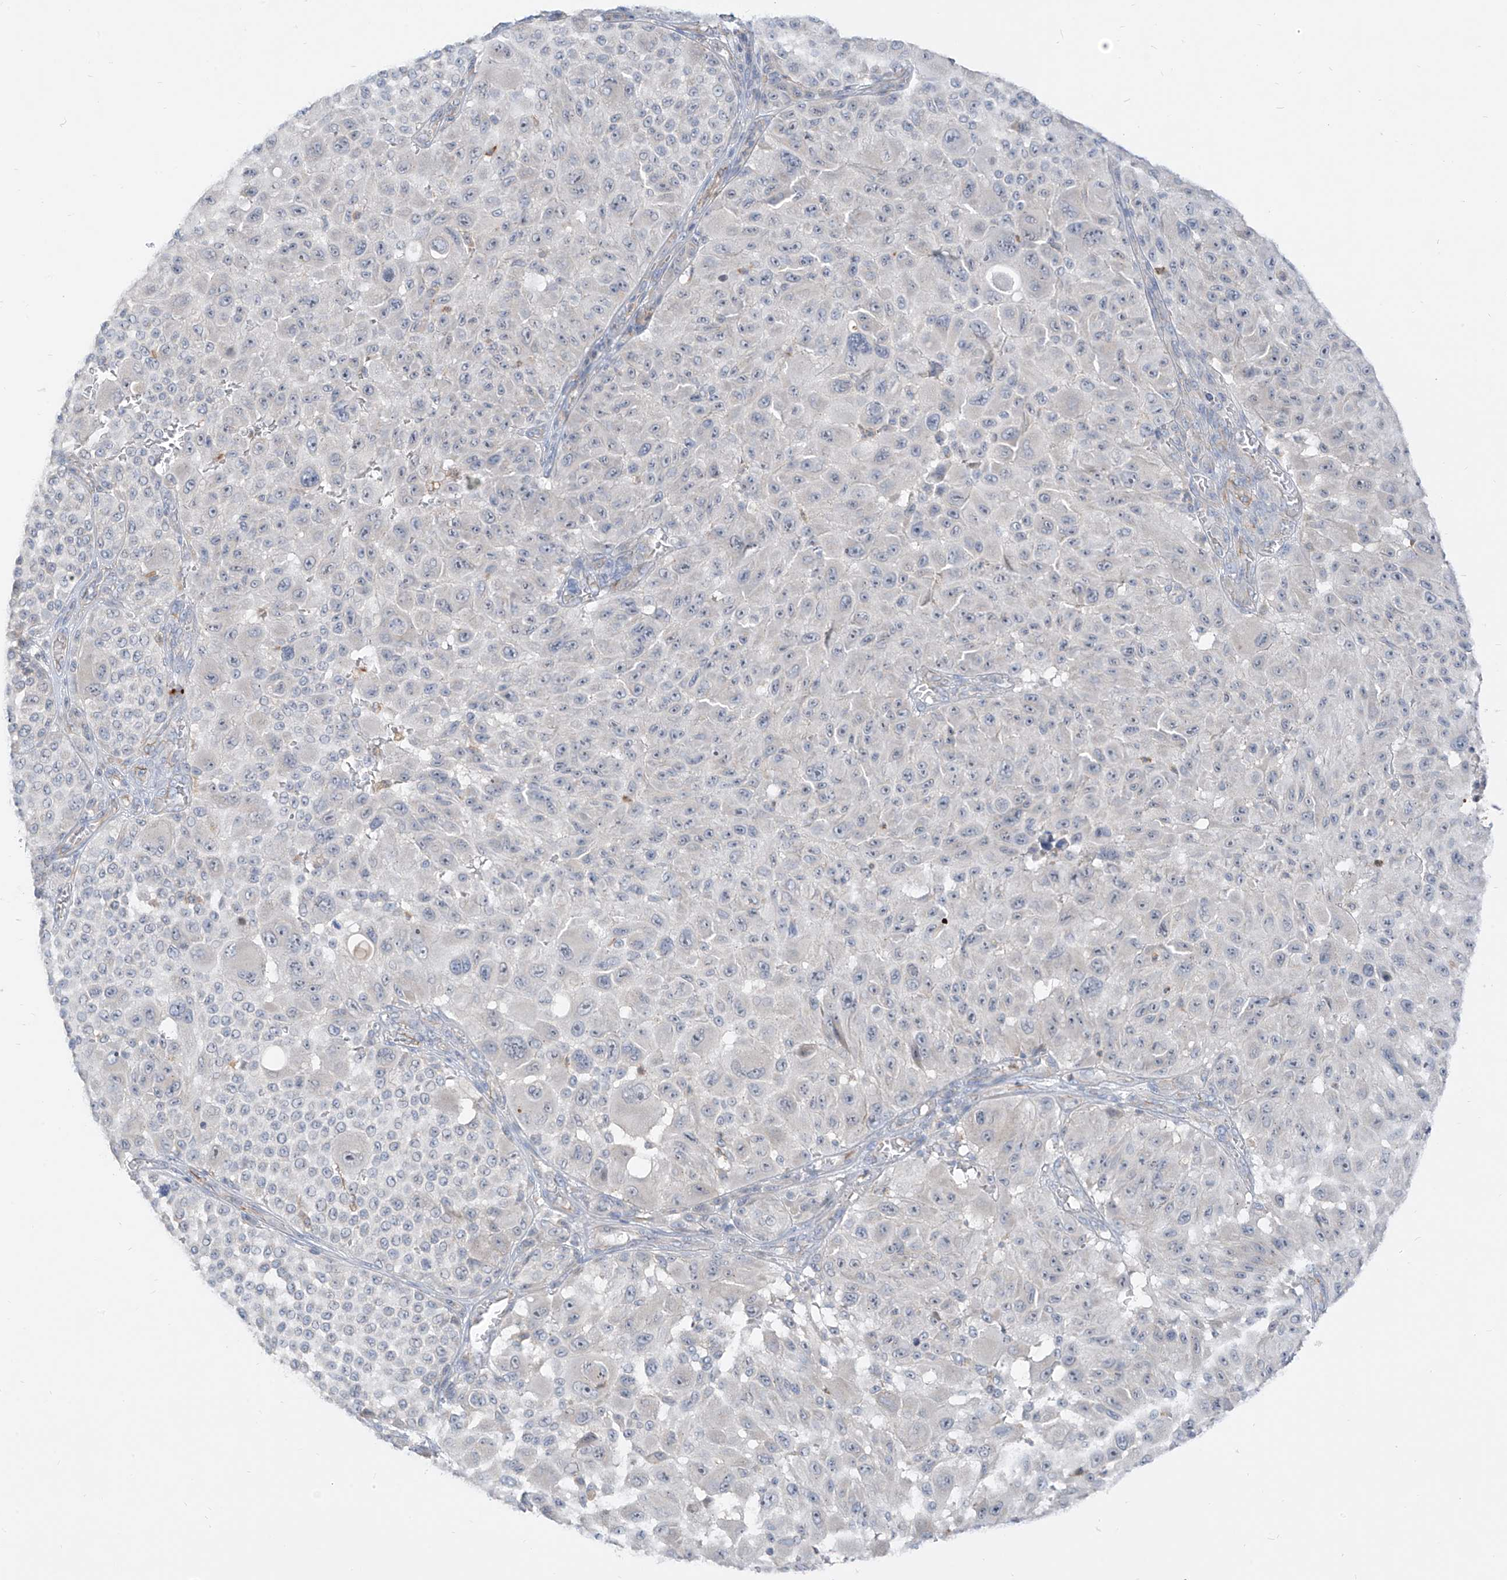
{"staining": {"intensity": "negative", "quantity": "none", "location": "none"}, "tissue": "melanoma", "cell_type": "Tumor cells", "image_type": "cancer", "snomed": [{"axis": "morphology", "description": "Malignant melanoma, NOS"}, {"axis": "topography", "description": "Skin"}], "caption": "A photomicrograph of human malignant melanoma is negative for staining in tumor cells.", "gene": "C2orf42", "patient": {"sex": "male", "age": 83}}